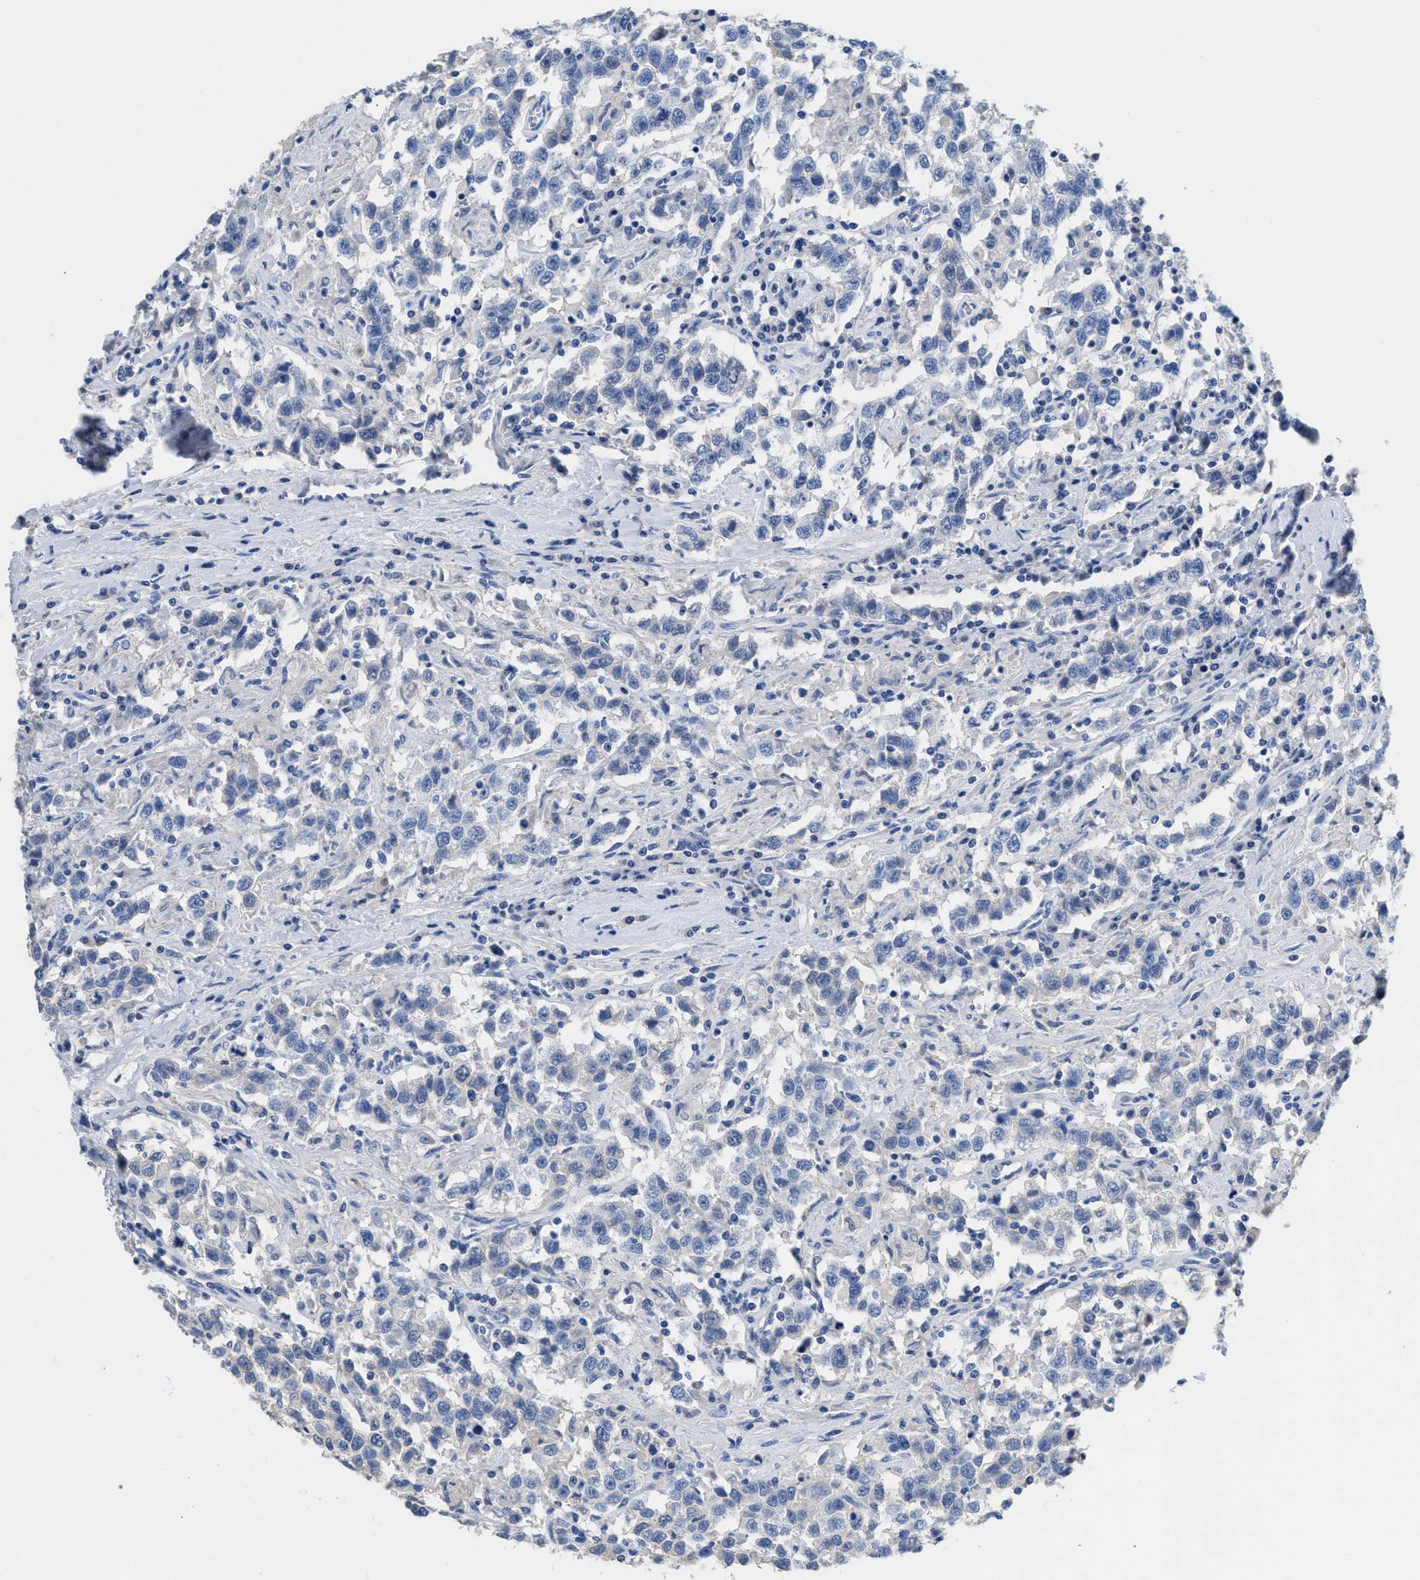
{"staining": {"intensity": "negative", "quantity": "none", "location": "none"}, "tissue": "testis cancer", "cell_type": "Tumor cells", "image_type": "cancer", "snomed": [{"axis": "morphology", "description": "Seminoma, NOS"}, {"axis": "topography", "description": "Testis"}], "caption": "There is no significant expression in tumor cells of testis cancer (seminoma).", "gene": "SLFN13", "patient": {"sex": "male", "age": 41}}